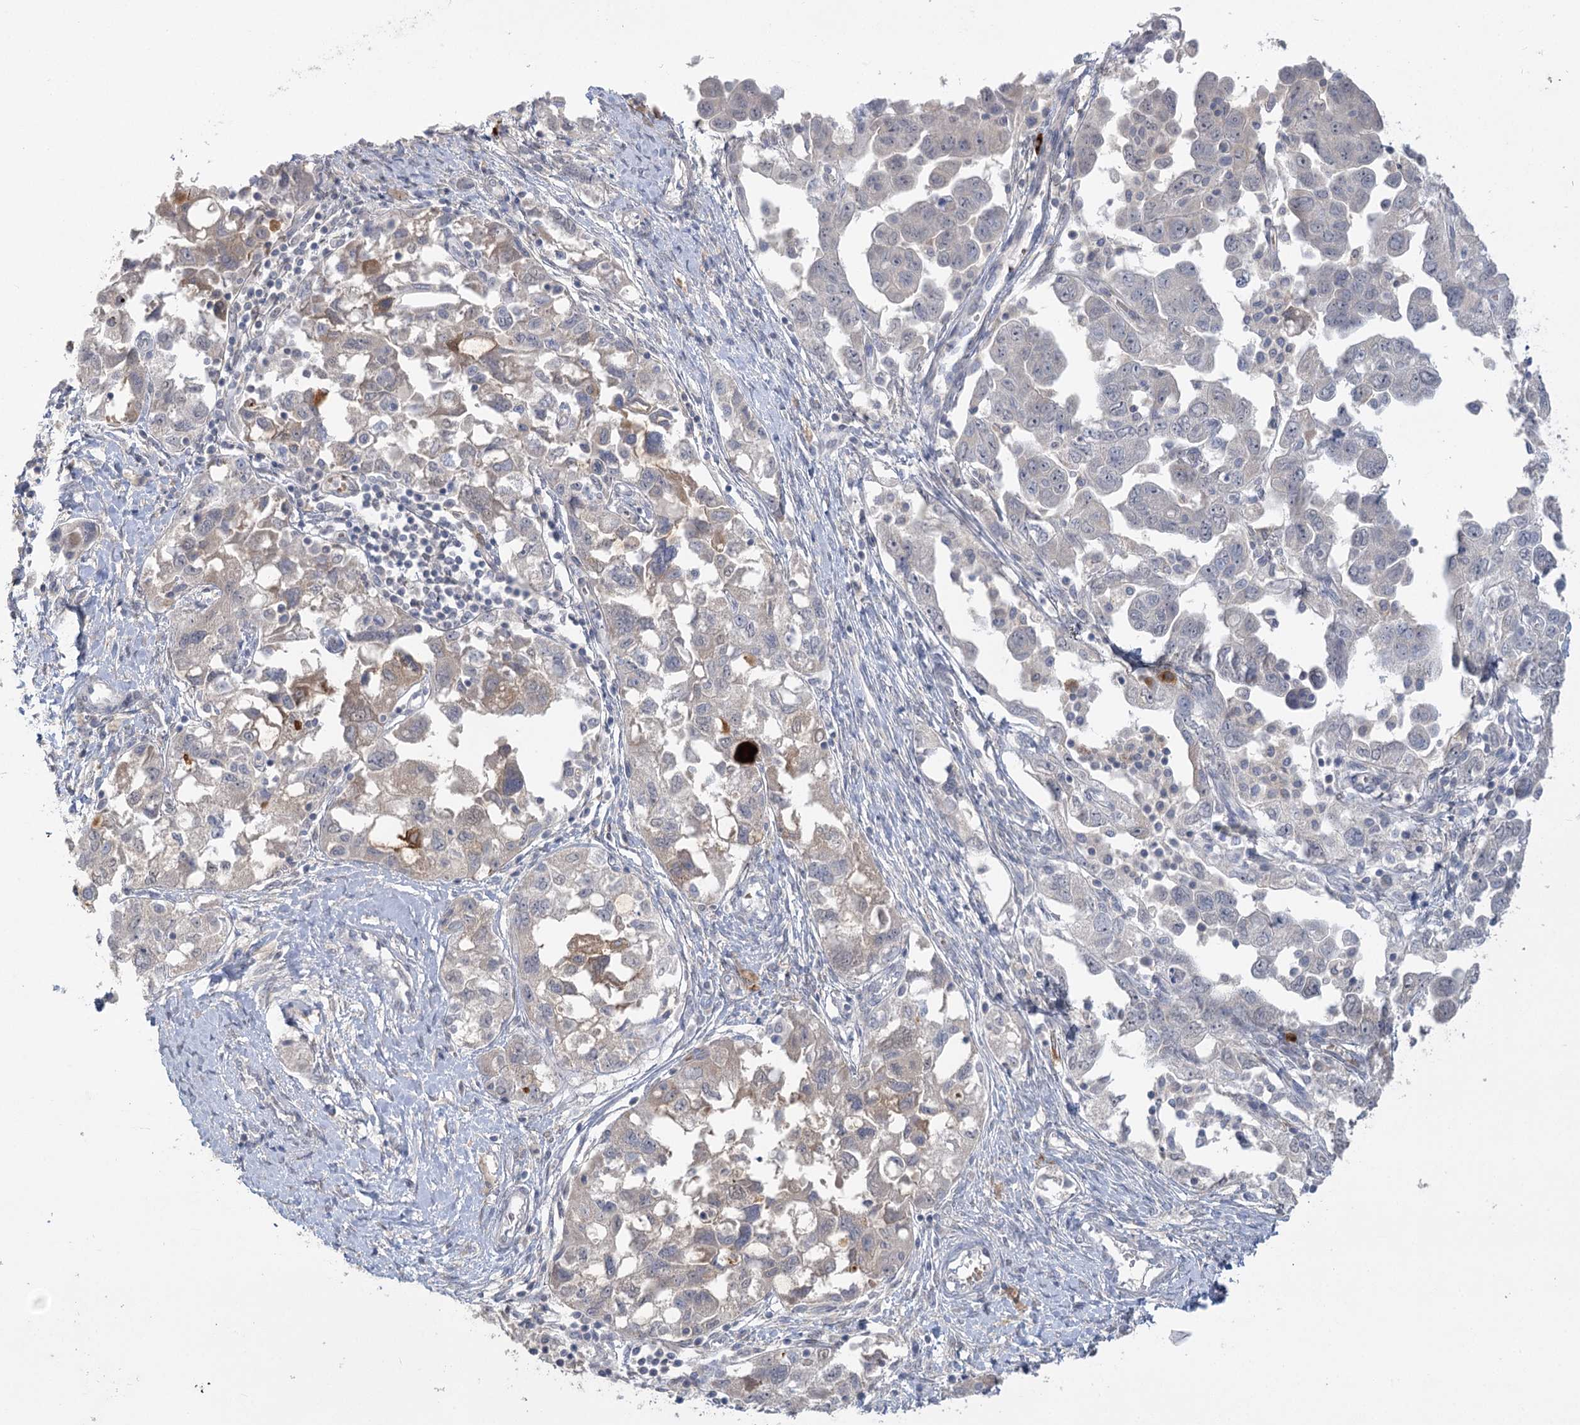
{"staining": {"intensity": "weak", "quantity": "<25%", "location": "cytoplasmic/membranous"}, "tissue": "ovarian cancer", "cell_type": "Tumor cells", "image_type": "cancer", "snomed": [{"axis": "morphology", "description": "Carcinoma, NOS"}, {"axis": "morphology", "description": "Cystadenocarcinoma, serous, NOS"}, {"axis": "topography", "description": "Ovary"}], "caption": "Protein analysis of ovarian cancer demonstrates no significant expression in tumor cells. (DAB (3,3'-diaminobenzidine) immunohistochemistry (IHC) visualized using brightfield microscopy, high magnification).", "gene": "TRAF3IP1", "patient": {"sex": "female", "age": 69}}